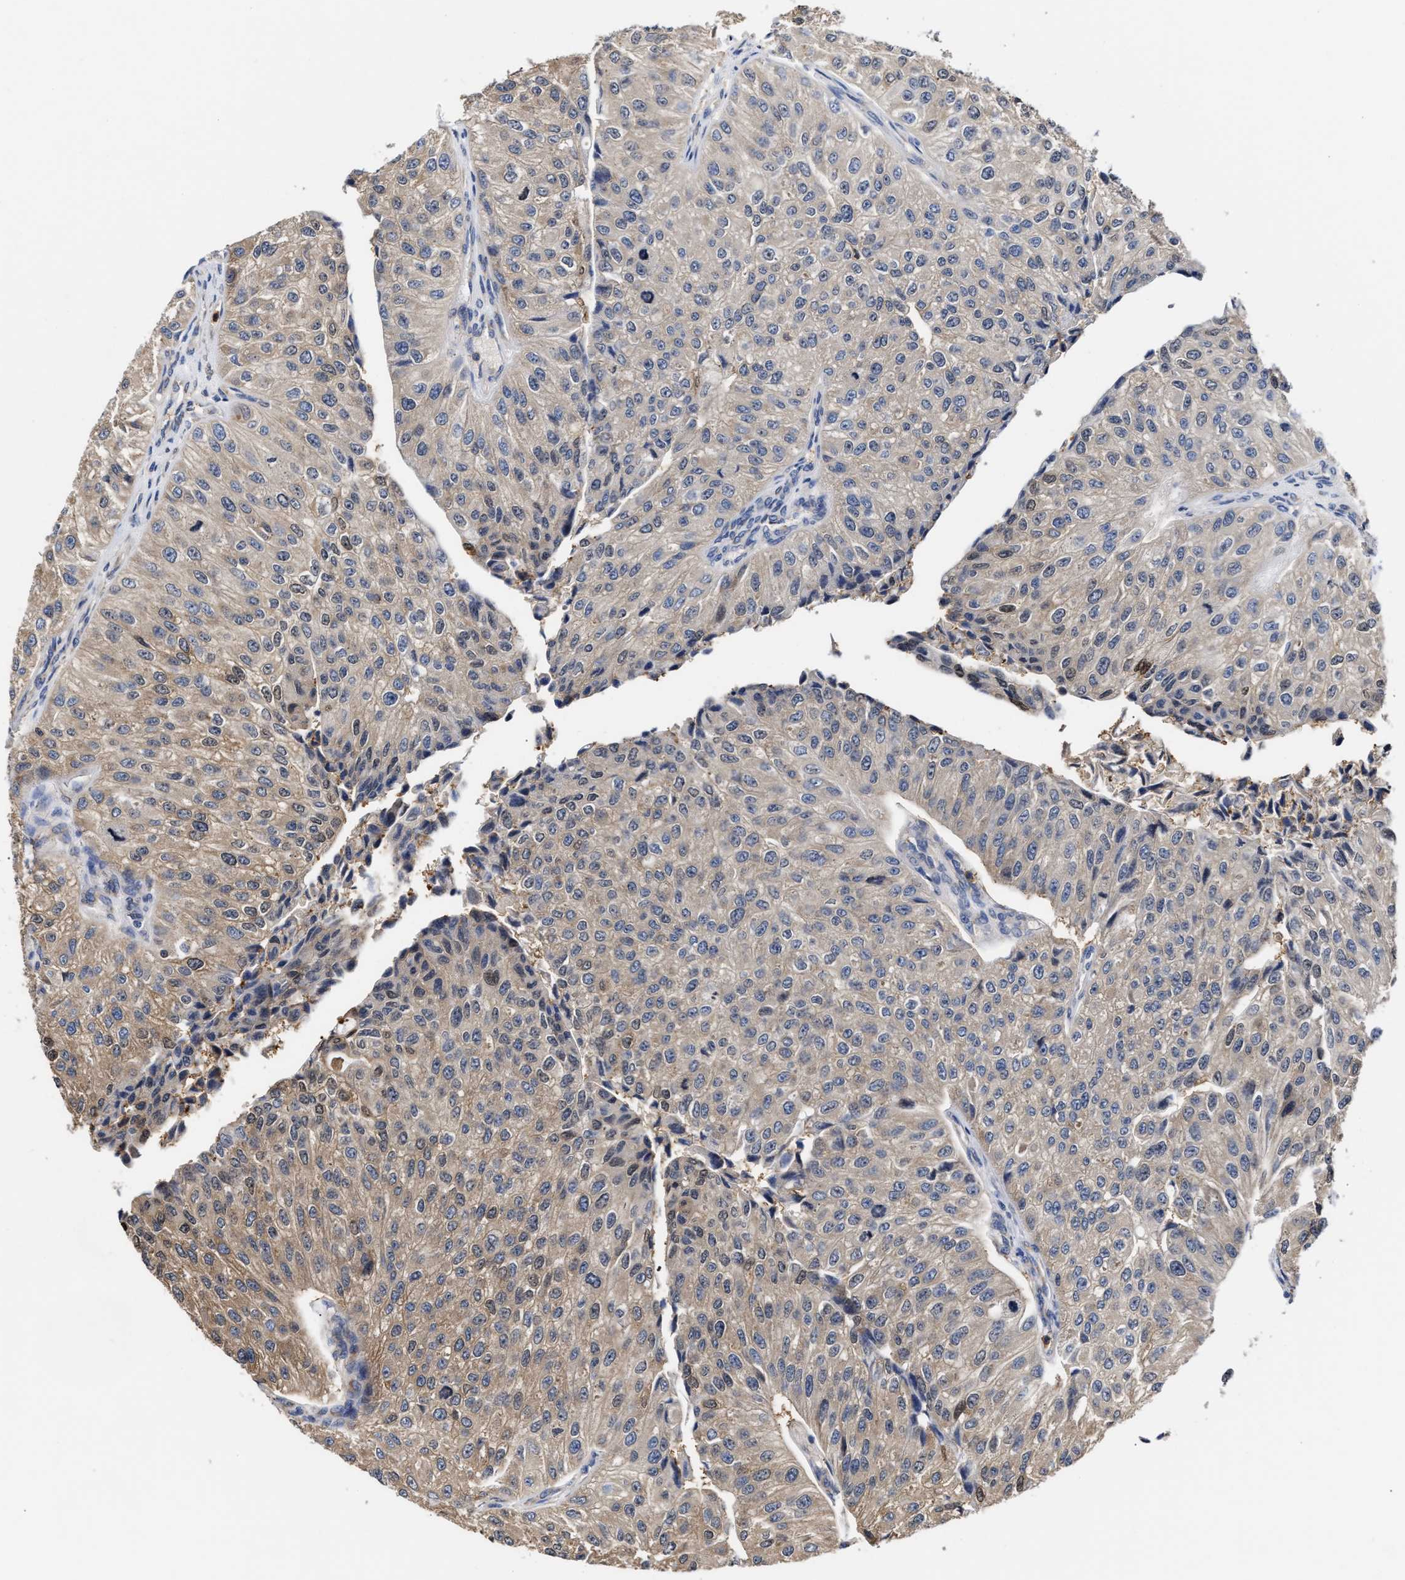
{"staining": {"intensity": "moderate", "quantity": "<25%", "location": "cytoplasmic/membranous"}, "tissue": "urothelial cancer", "cell_type": "Tumor cells", "image_type": "cancer", "snomed": [{"axis": "morphology", "description": "Urothelial carcinoma, High grade"}, {"axis": "topography", "description": "Kidney"}, {"axis": "topography", "description": "Urinary bladder"}], "caption": "Protein expression analysis of human high-grade urothelial carcinoma reveals moderate cytoplasmic/membranous staining in approximately <25% of tumor cells.", "gene": "KLHDC1", "patient": {"sex": "male", "age": 77}}